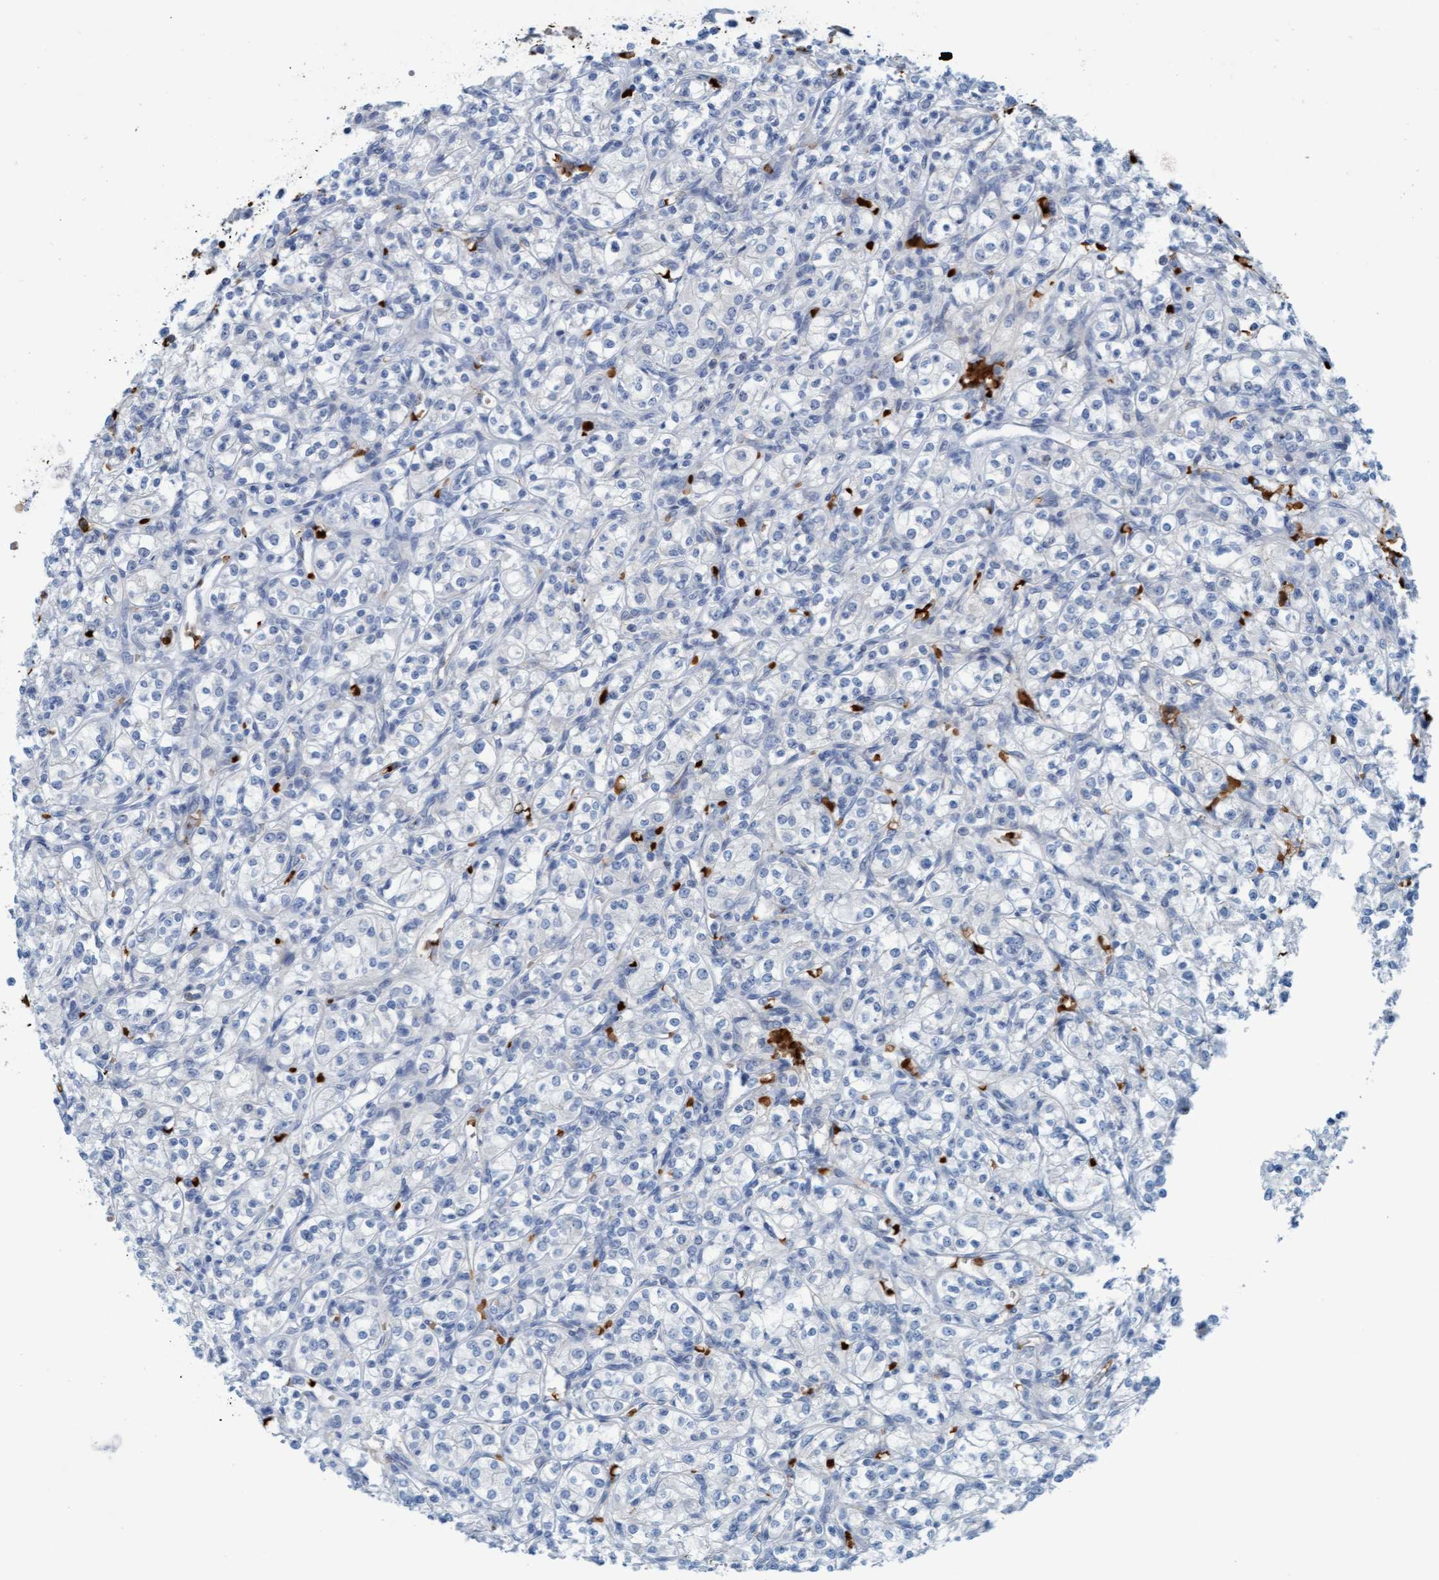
{"staining": {"intensity": "negative", "quantity": "none", "location": "none"}, "tissue": "renal cancer", "cell_type": "Tumor cells", "image_type": "cancer", "snomed": [{"axis": "morphology", "description": "Adenocarcinoma, NOS"}, {"axis": "topography", "description": "Kidney"}], "caption": "Histopathology image shows no significant protein expression in tumor cells of adenocarcinoma (renal).", "gene": "P2RX5", "patient": {"sex": "male", "age": 77}}